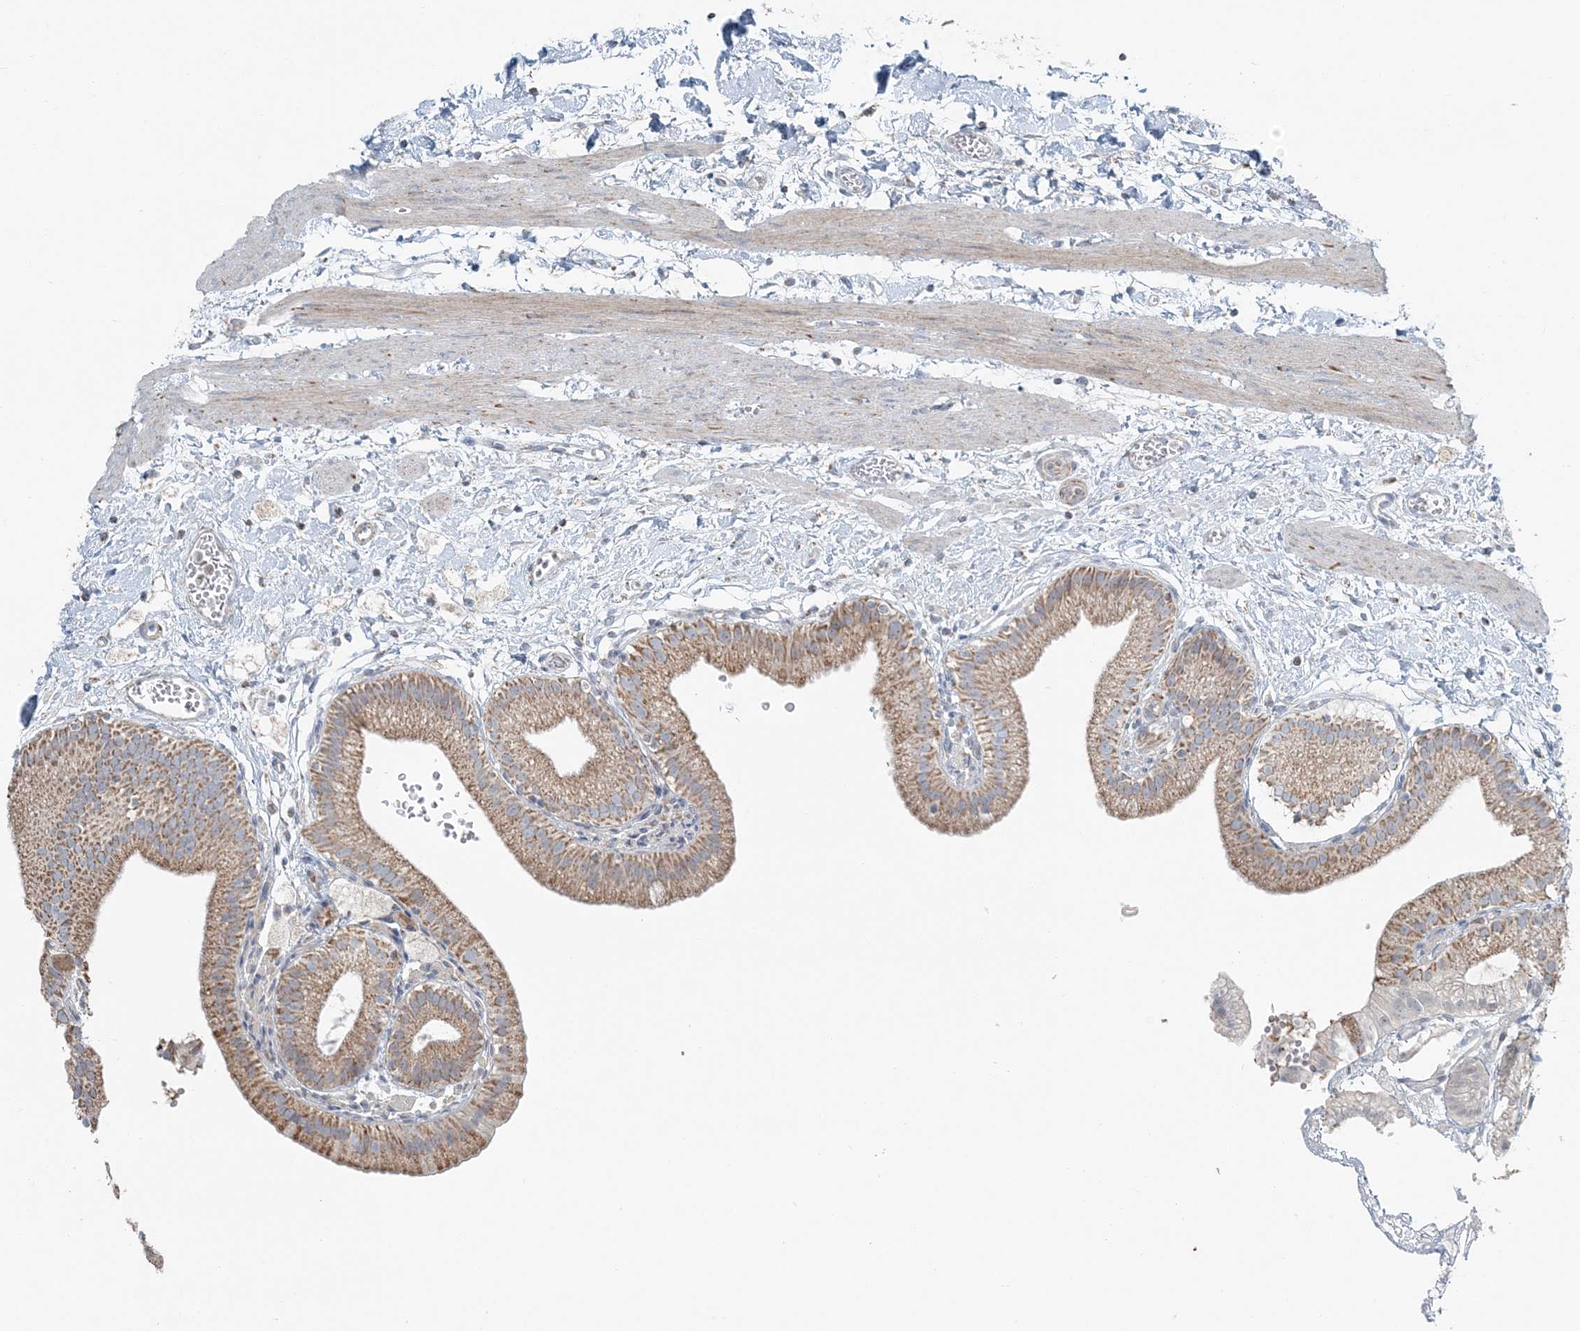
{"staining": {"intensity": "moderate", "quantity": ">75%", "location": "cytoplasmic/membranous"}, "tissue": "gallbladder", "cell_type": "Glandular cells", "image_type": "normal", "snomed": [{"axis": "morphology", "description": "Normal tissue, NOS"}, {"axis": "topography", "description": "Gallbladder"}], "caption": "Brown immunohistochemical staining in unremarkable gallbladder shows moderate cytoplasmic/membranous positivity in about >75% of glandular cells. The staining is performed using DAB (3,3'-diaminobenzidine) brown chromogen to label protein expression. The nuclei are counter-stained blue using hematoxylin.", "gene": "SLC22A16", "patient": {"sex": "male", "age": 55}}